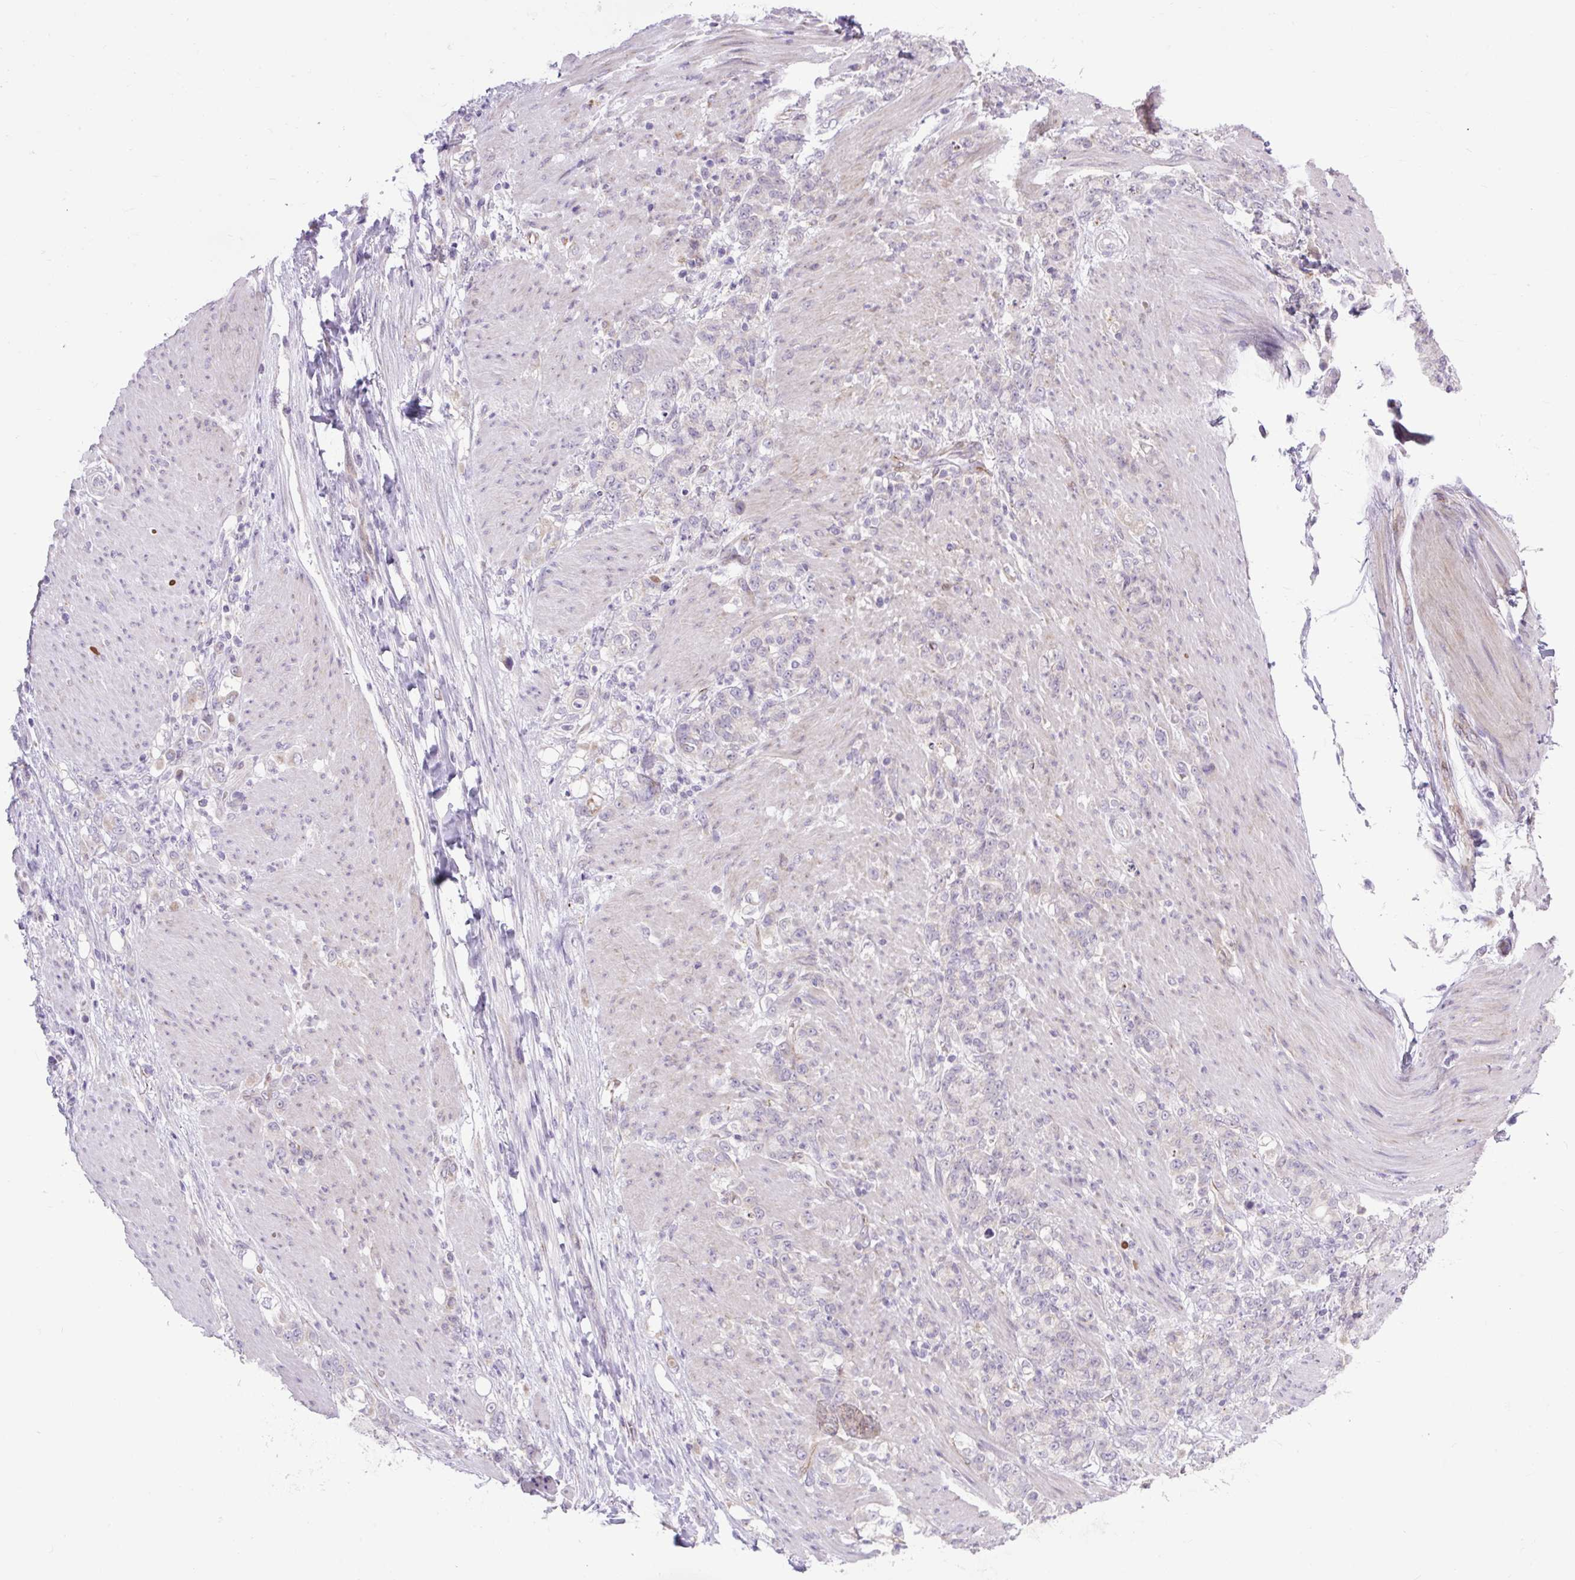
{"staining": {"intensity": "negative", "quantity": "none", "location": "none"}, "tissue": "stomach cancer", "cell_type": "Tumor cells", "image_type": "cancer", "snomed": [{"axis": "morphology", "description": "Adenocarcinoma, NOS"}, {"axis": "topography", "description": "Stomach"}], "caption": "The histopathology image shows no significant positivity in tumor cells of stomach cancer (adenocarcinoma). (Stains: DAB (3,3'-diaminobenzidine) IHC with hematoxylin counter stain, Microscopy: brightfield microscopy at high magnification).", "gene": "RNASE10", "patient": {"sex": "female", "age": 79}}